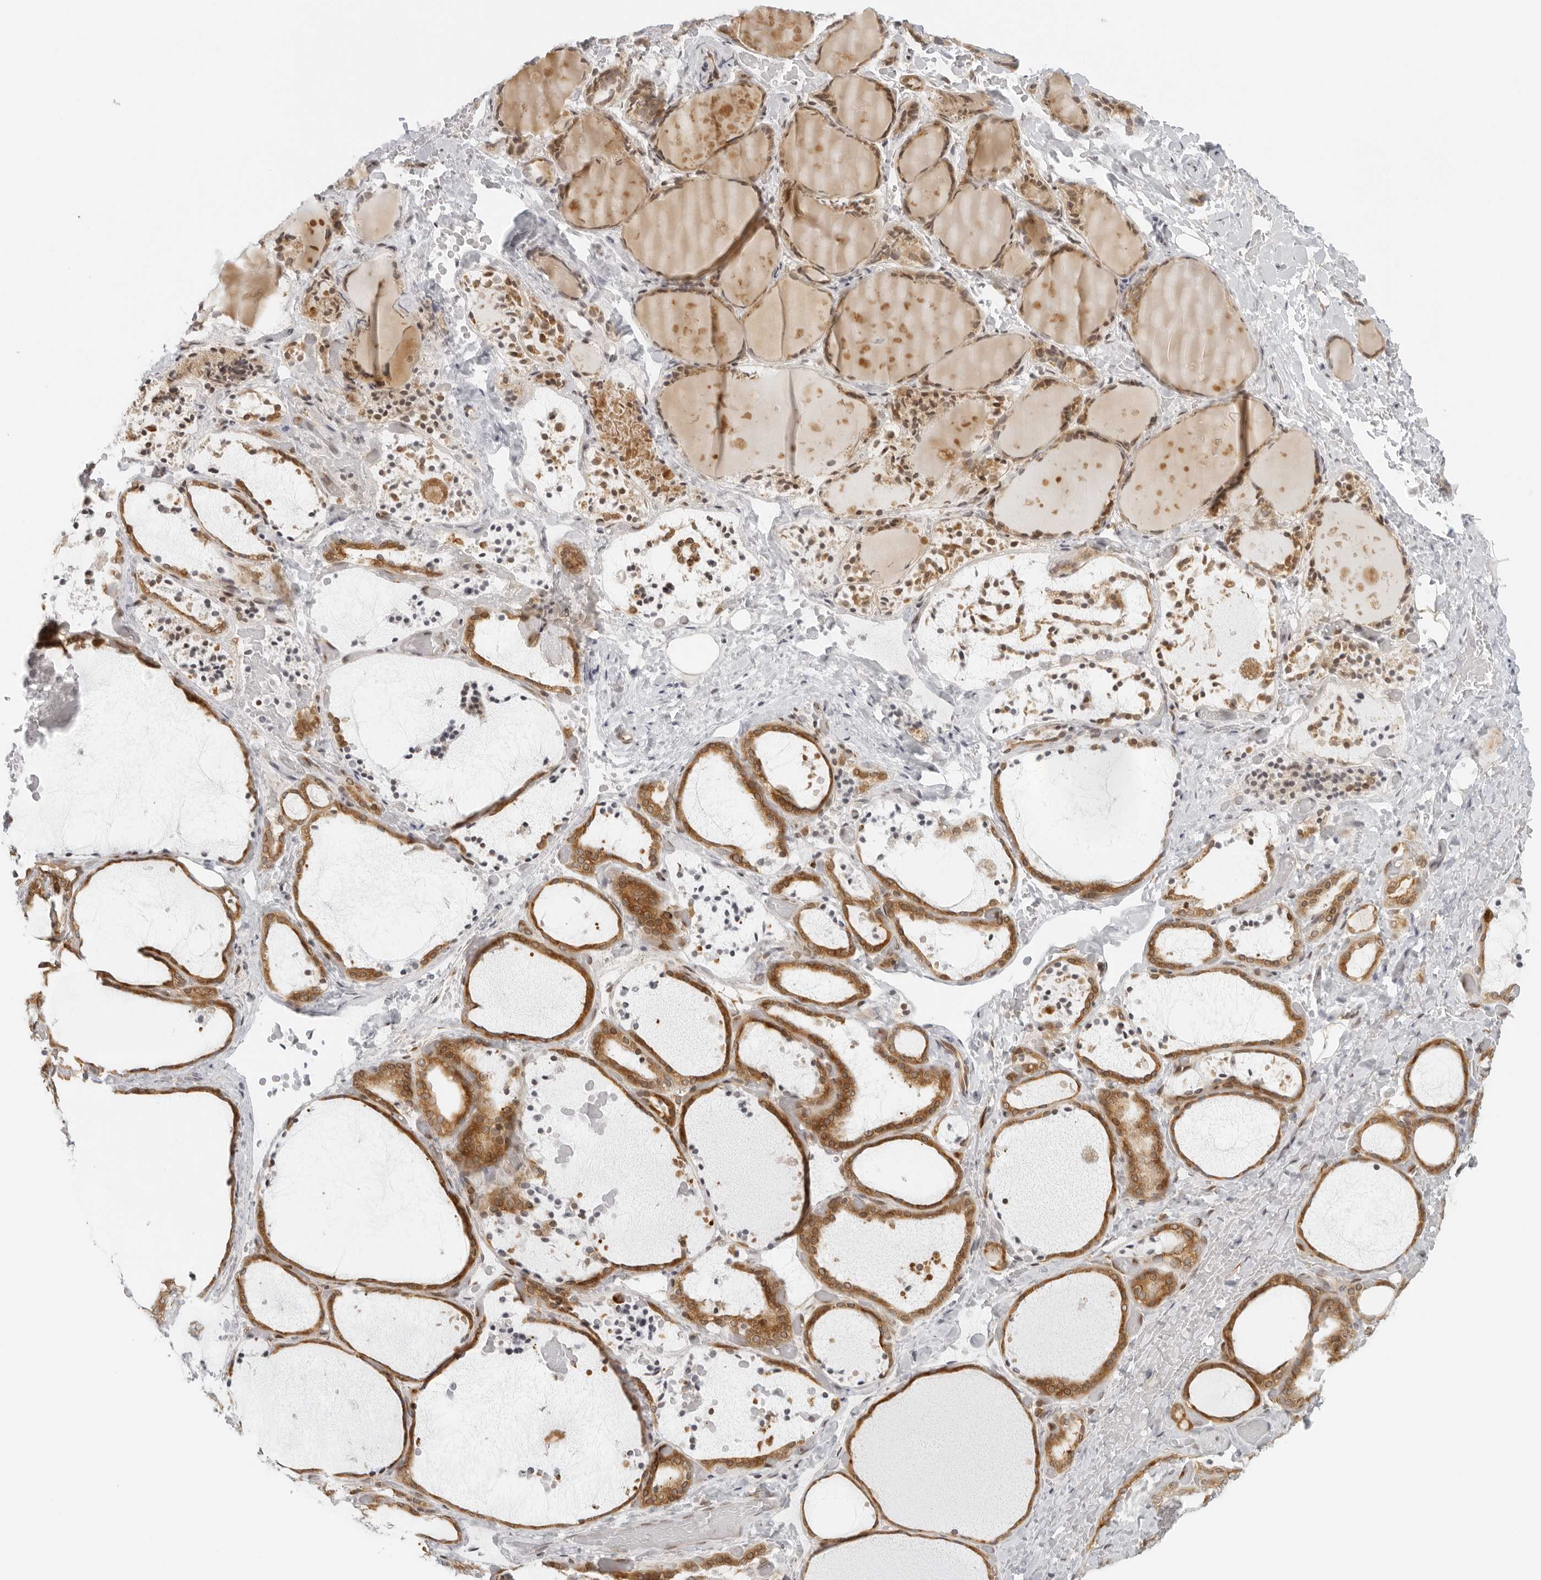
{"staining": {"intensity": "moderate", "quantity": ">75%", "location": "cytoplasmic/membranous"}, "tissue": "thyroid gland", "cell_type": "Glandular cells", "image_type": "normal", "snomed": [{"axis": "morphology", "description": "Normal tissue, NOS"}, {"axis": "topography", "description": "Thyroid gland"}], "caption": "The immunohistochemical stain labels moderate cytoplasmic/membranous positivity in glandular cells of normal thyroid gland. (IHC, brightfield microscopy, high magnification).", "gene": "EIF4G1", "patient": {"sex": "female", "age": 44}}